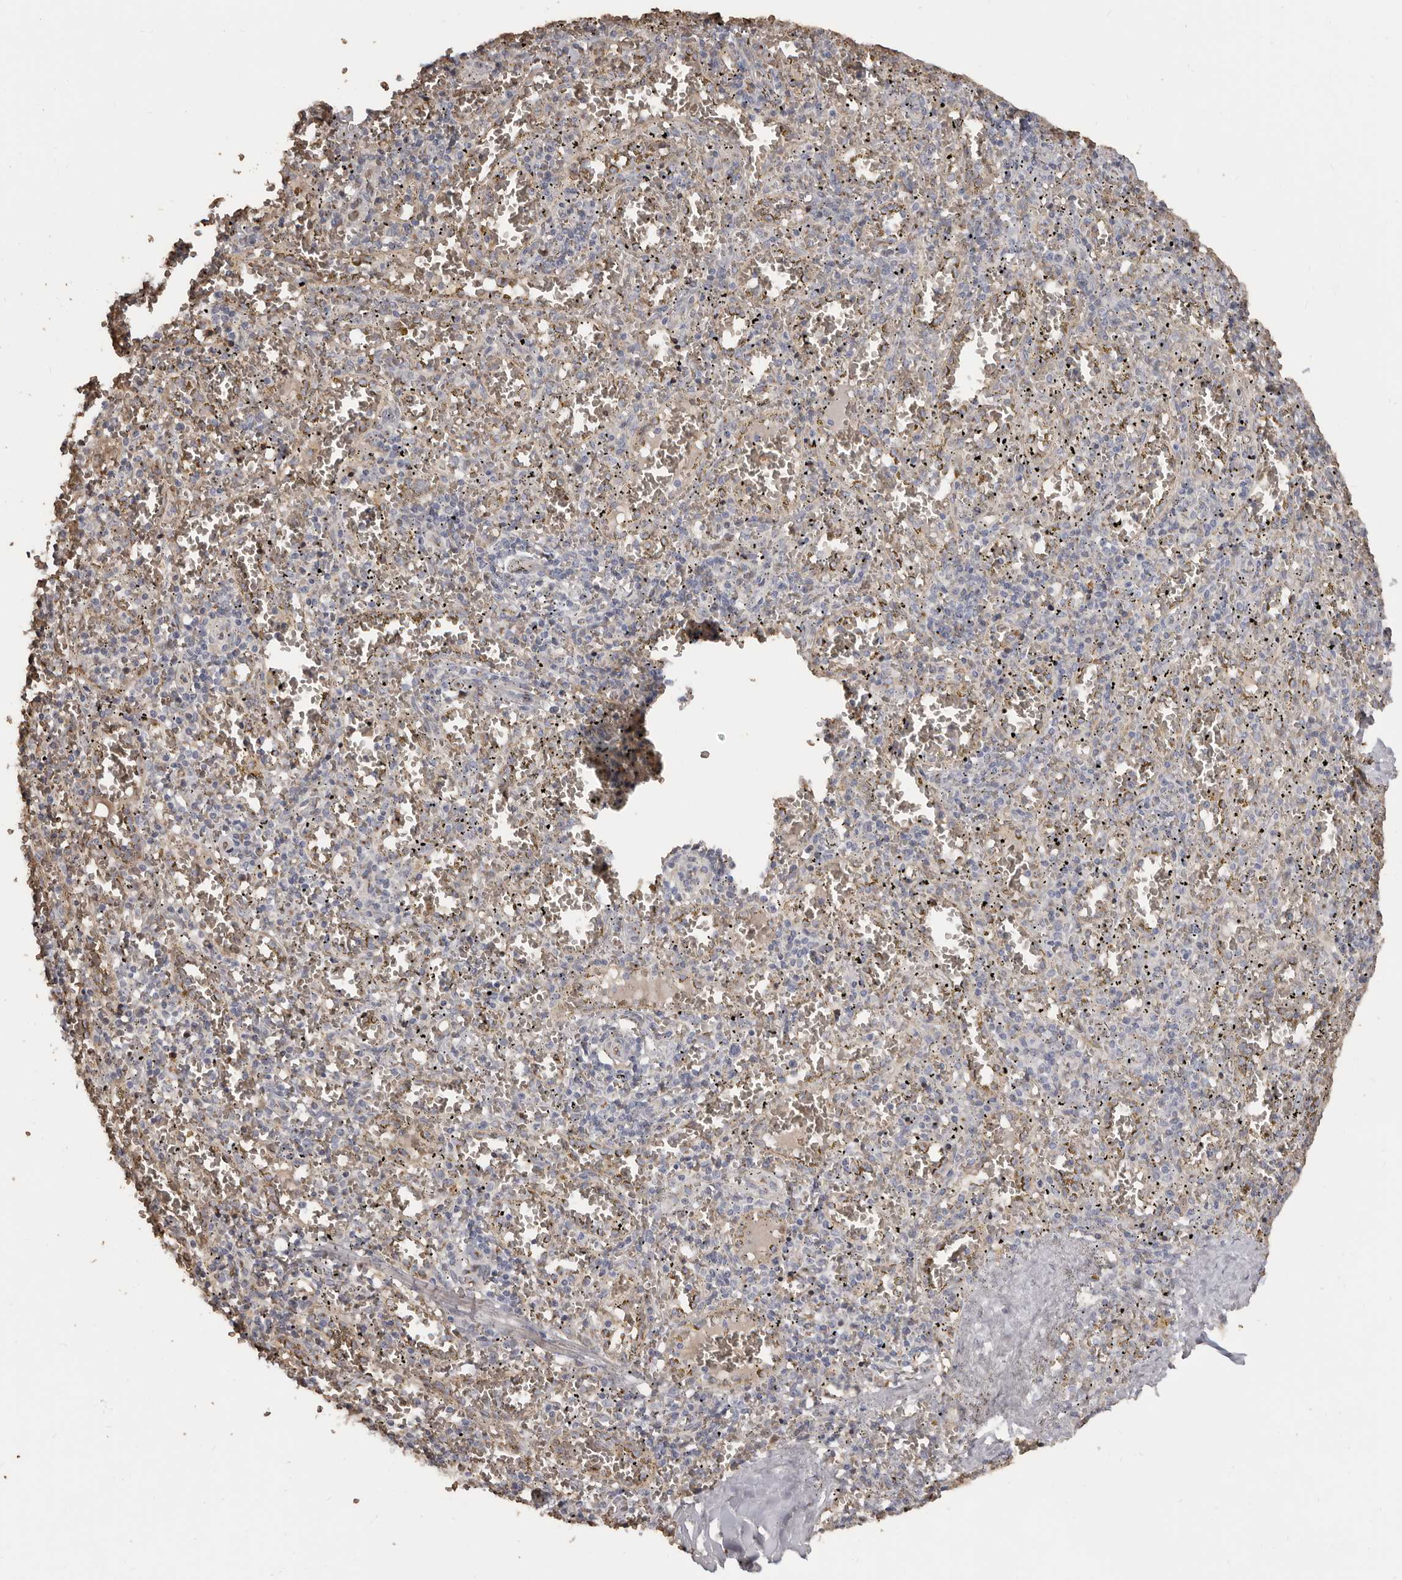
{"staining": {"intensity": "negative", "quantity": "none", "location": "none"}, "tissue": "spleen", "cell_type": "Cells in red pulp", "image_type": "normal", "snomed": [{"axis": "morphology", "description": "Normal tissue, NOS"}, {"axis": "topography", "description": "Spleen"}], "caption": "DAB (3,3'-diaminobenzidine) immunohistochemical staining of benign spleen exhibits no significant staining in cells in red pulp.", "gene": "ENTREP1", "patient": {"sex": "male", "age": 11}}